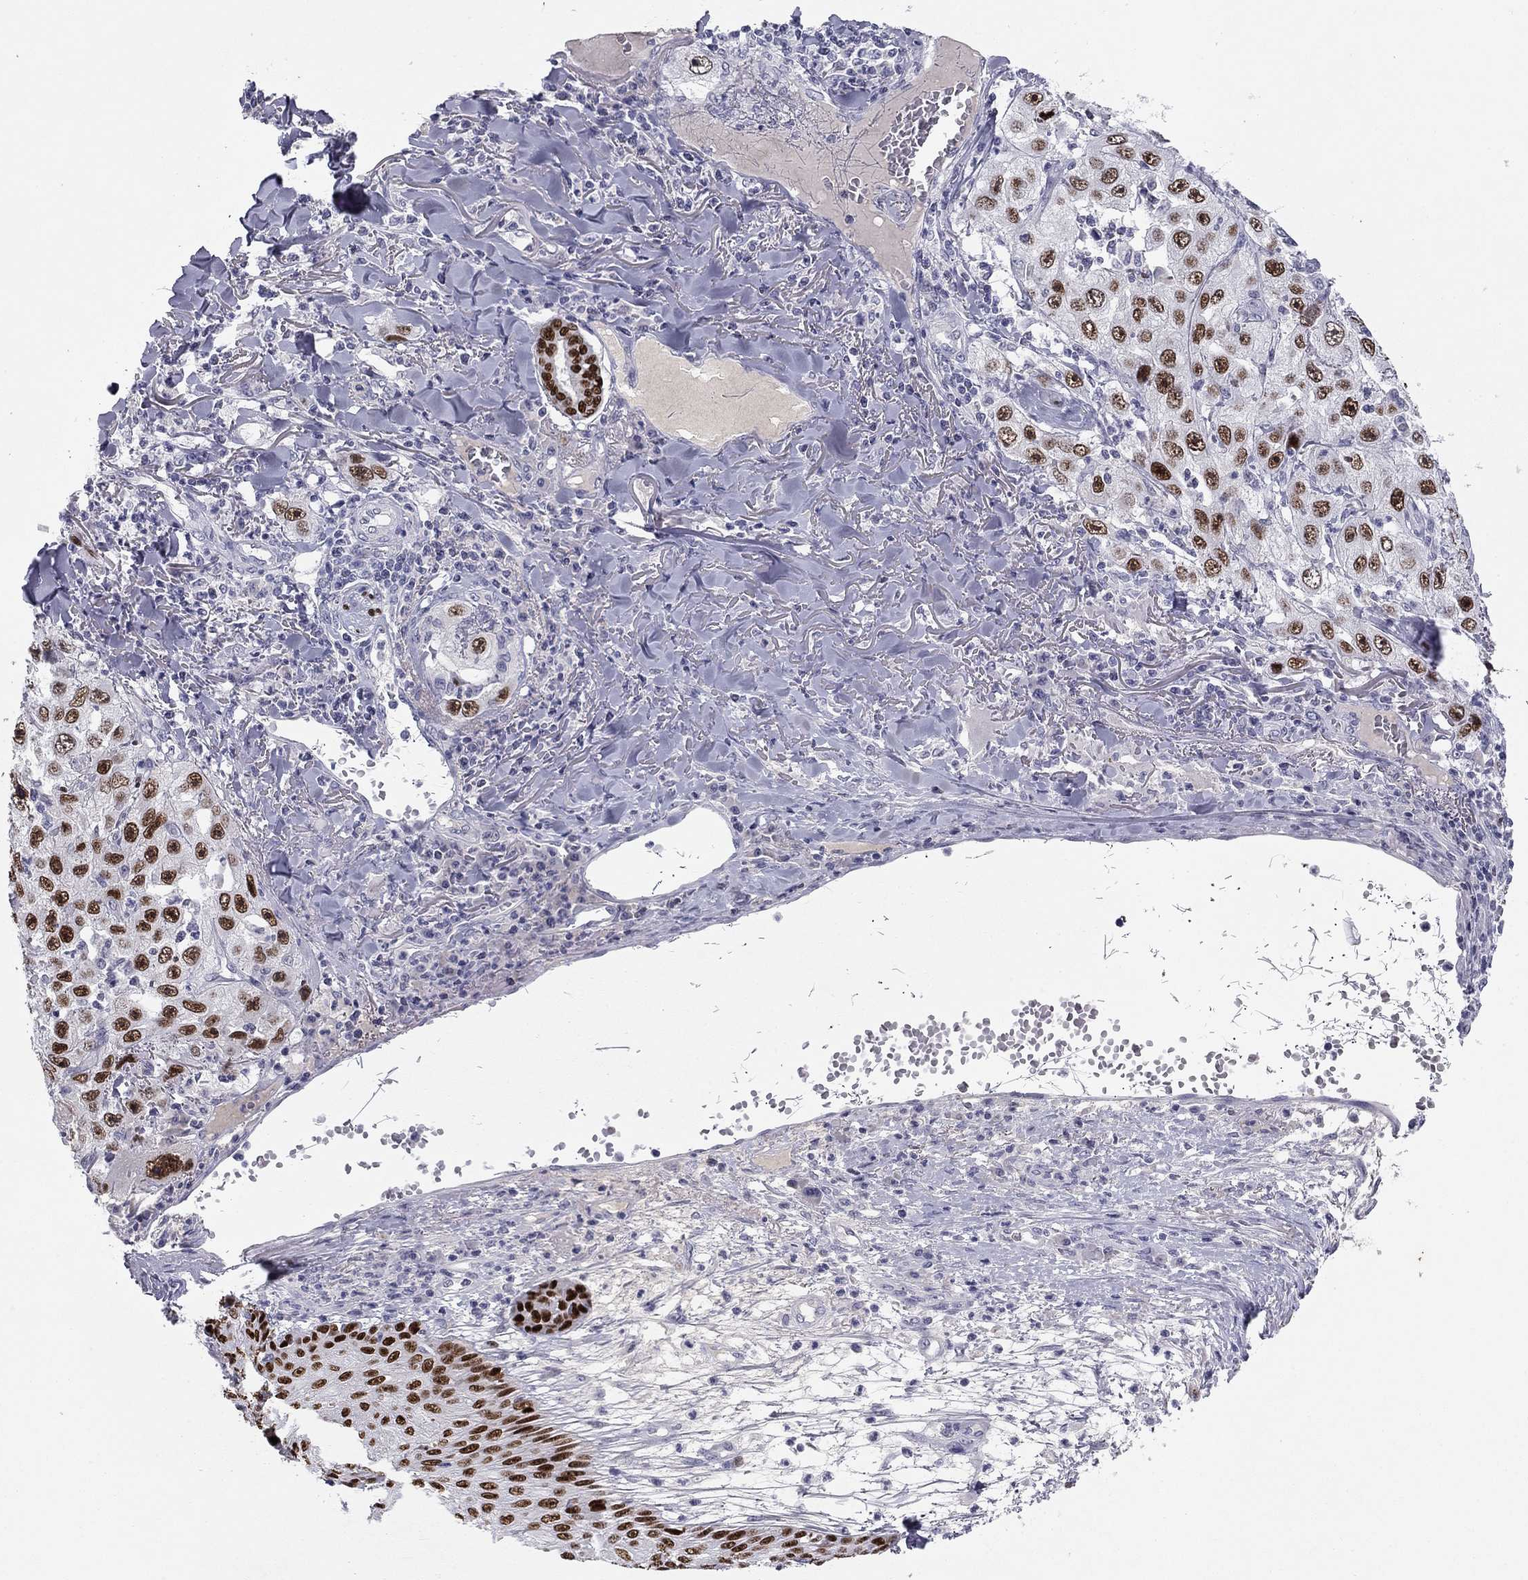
{"staining": {"intensity": "strong", "quantity": ">75%", "location": "nuclear"}, "tissue": "skin cancer", "cell_type": "Tumor cells", "image_type": "cancer", "snomed": [{"axis": "morphology", "description": "Squamous cell carcinoma, NOS"}, {"axis": "topography", "description": "Skin"}], "caption": "Protein analysis of skin cancer tissue displays strong nuclear expression in approximately >75% of tumor cells.", "gene": "TFAP2B", "patient": {"sex": "male", "age": 82}}